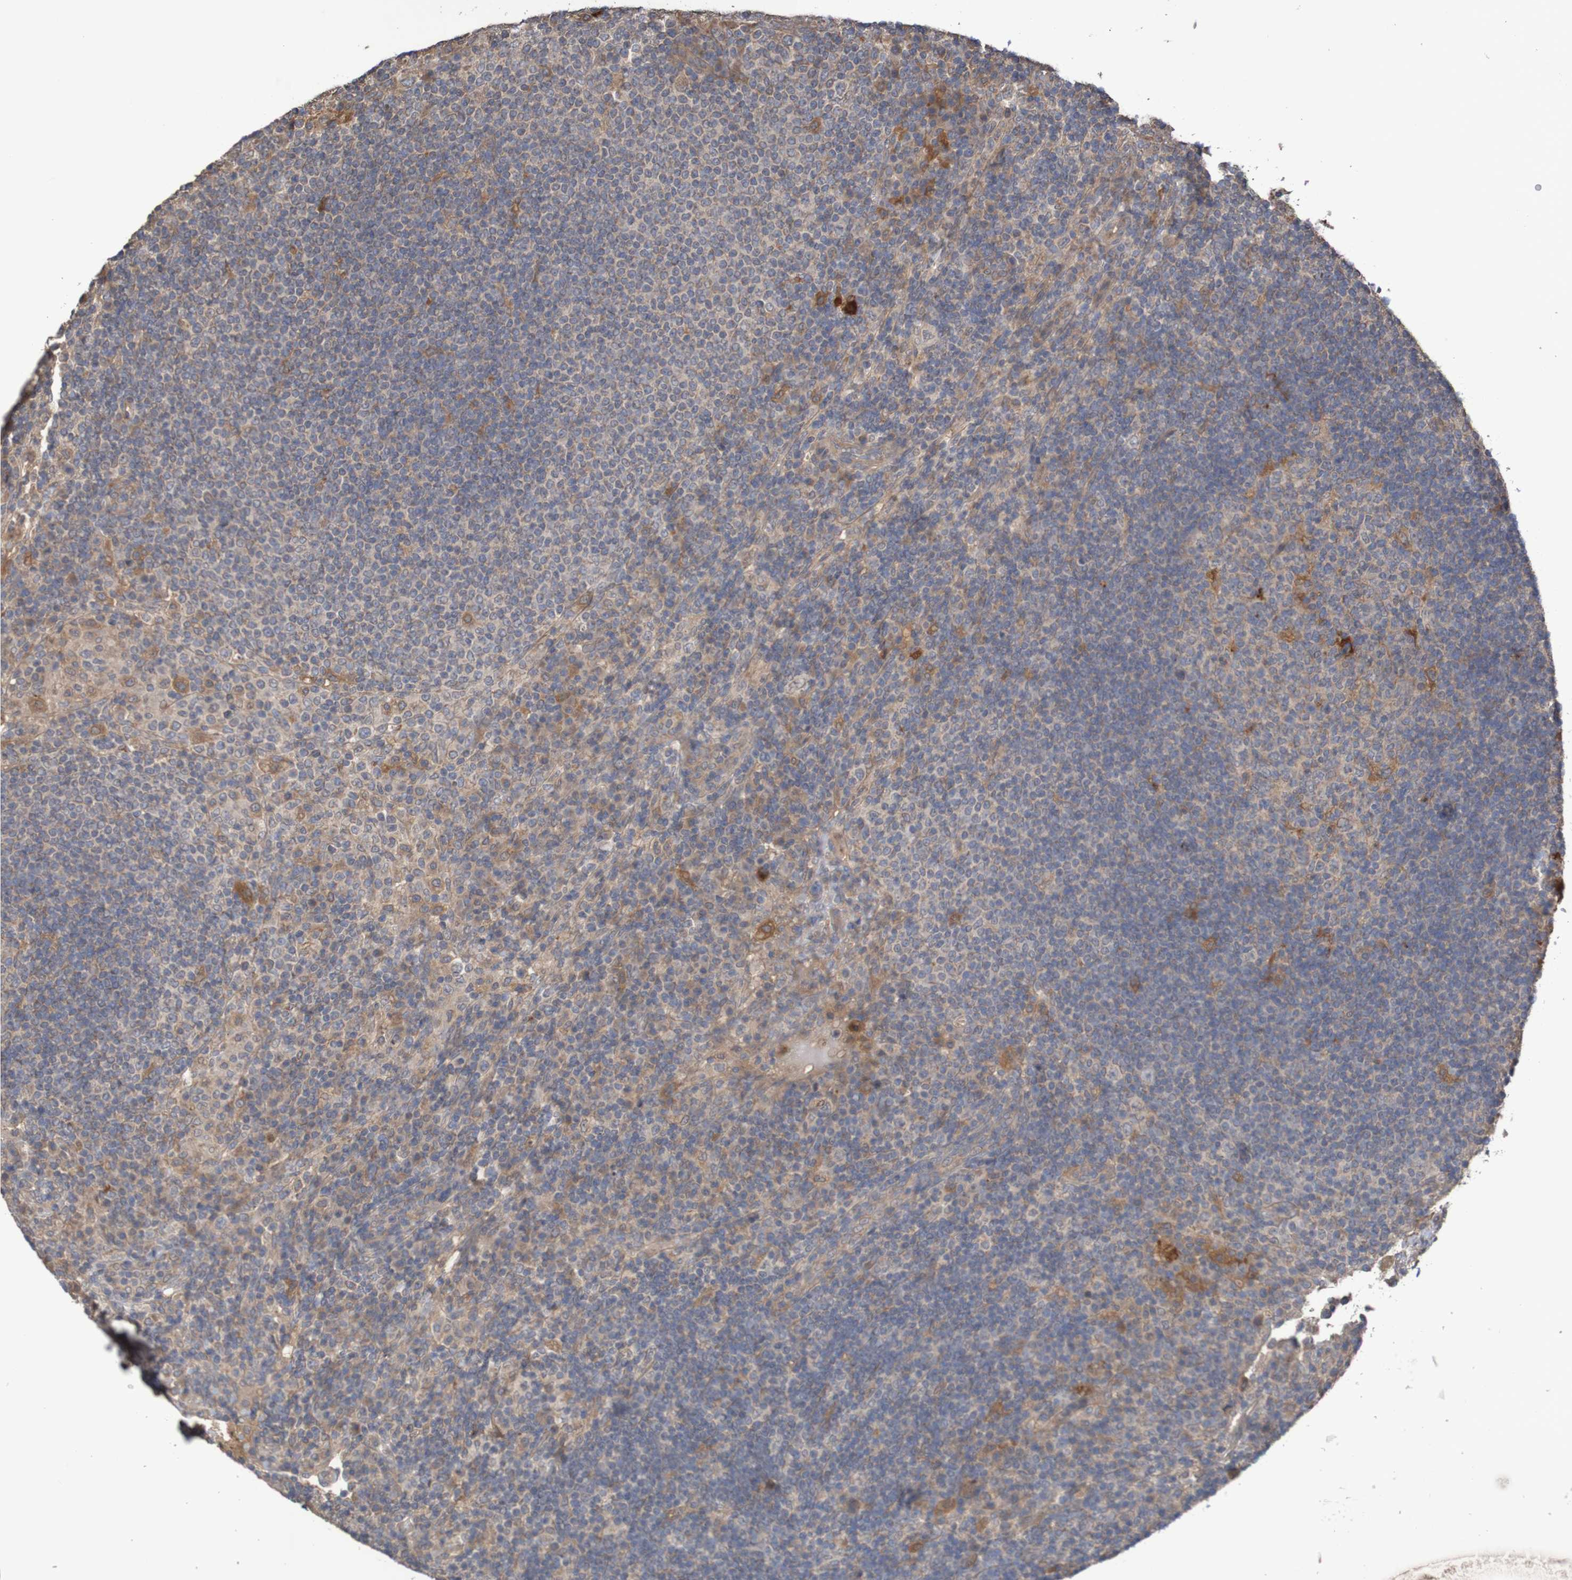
{"staining": {"intensity": "moderate", "quantity": "<25%", "location": "cytoplasmic/membranous"}, "tissue": "lymph node", "cell_type": "Germinal center cells", "image_type": "normal", "snomed": [{"axis": "morphology", "description": "Normal tissue, NOS"}, {"axis": "topography", "description": "Lymph node"}], "caption": "About <25% of germinal center cells in unremarkable human lymph node reveal moderate cytoplasmic/membranous protein expression as visualized by brown immunohistochemical staining.", "gene": "PHYH", "patient": {"sex": "female", "age": 53}}